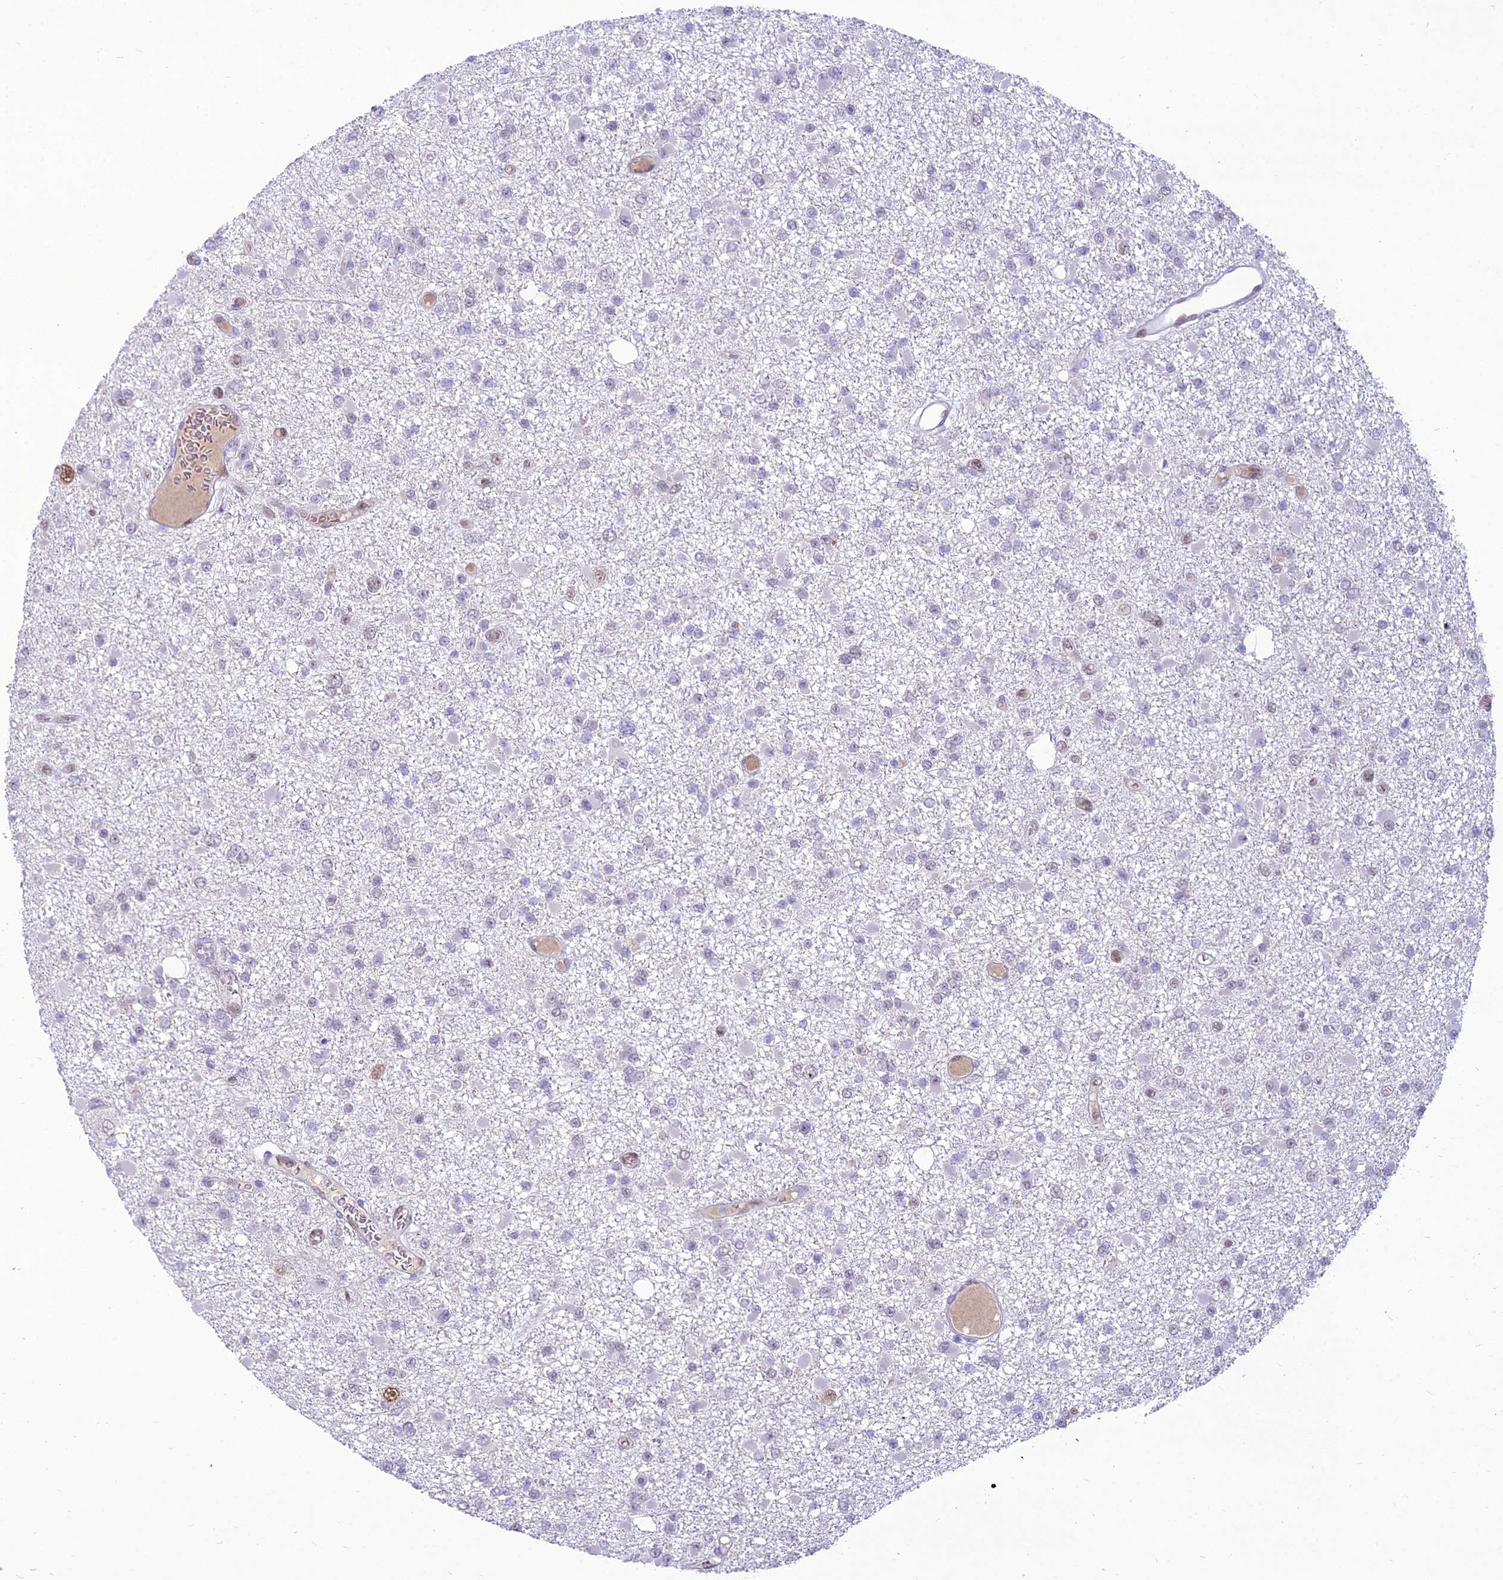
{"staining": {"intensity": "negative", "quantity": "none", "location": "none"}, "tissue": "glioma", "cell_type": "Tumor cells", "image_type": "cancer", "snomed": [{"axis": "morphology", "description": "Glioma, malignant, Low grade"}, {"axis": "topography", "description": "Brain"}], "caption": "This histopathology image is of glioma stained with immunohistochemistry (IHC) to label a protein in brown with the nuclei are counter-stained blue. There is no staining in tumor cells.", "gene": "NOVA2", "patient": {"sex": "female", "age": 22}}